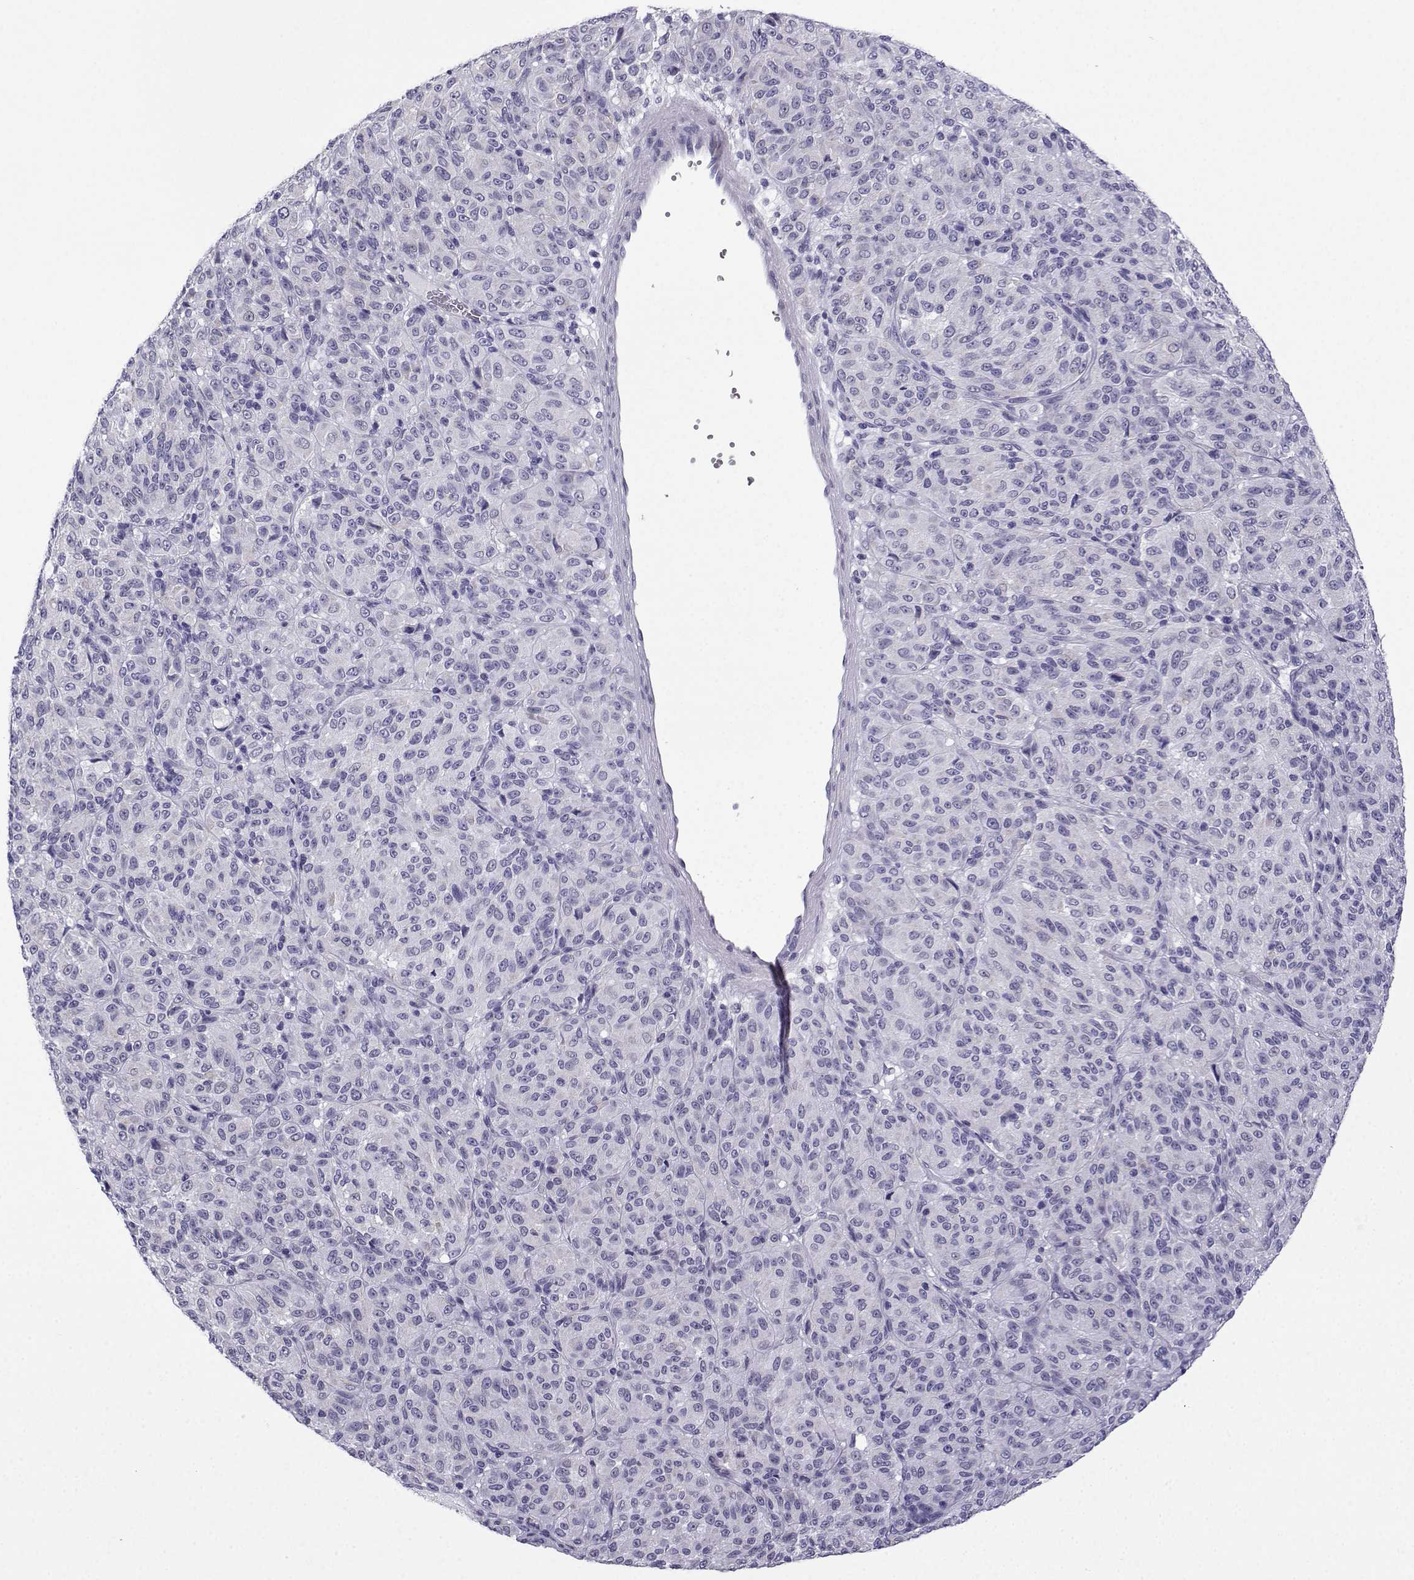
{"staining": {"intensity": "negative", "quantity": "none", "location": "none"}, "tissue": "melanoma", "cell_type": "Tumor cells", "image_type": "cancer", "snomed": [{"axis": "morphology", "description": "Malignant melanoma, Metastatic site"}, {"axis": "topography", "description": "Brain"}], "caption": "Immunohistochemistry (IHC) histopathology image of human malignant melanoma (metastatic site) stained for a protein (brown), which reveals no staining in tumor cells.", "gene": "ACRBP", "patient": {"sex": "female", "age": 56}}